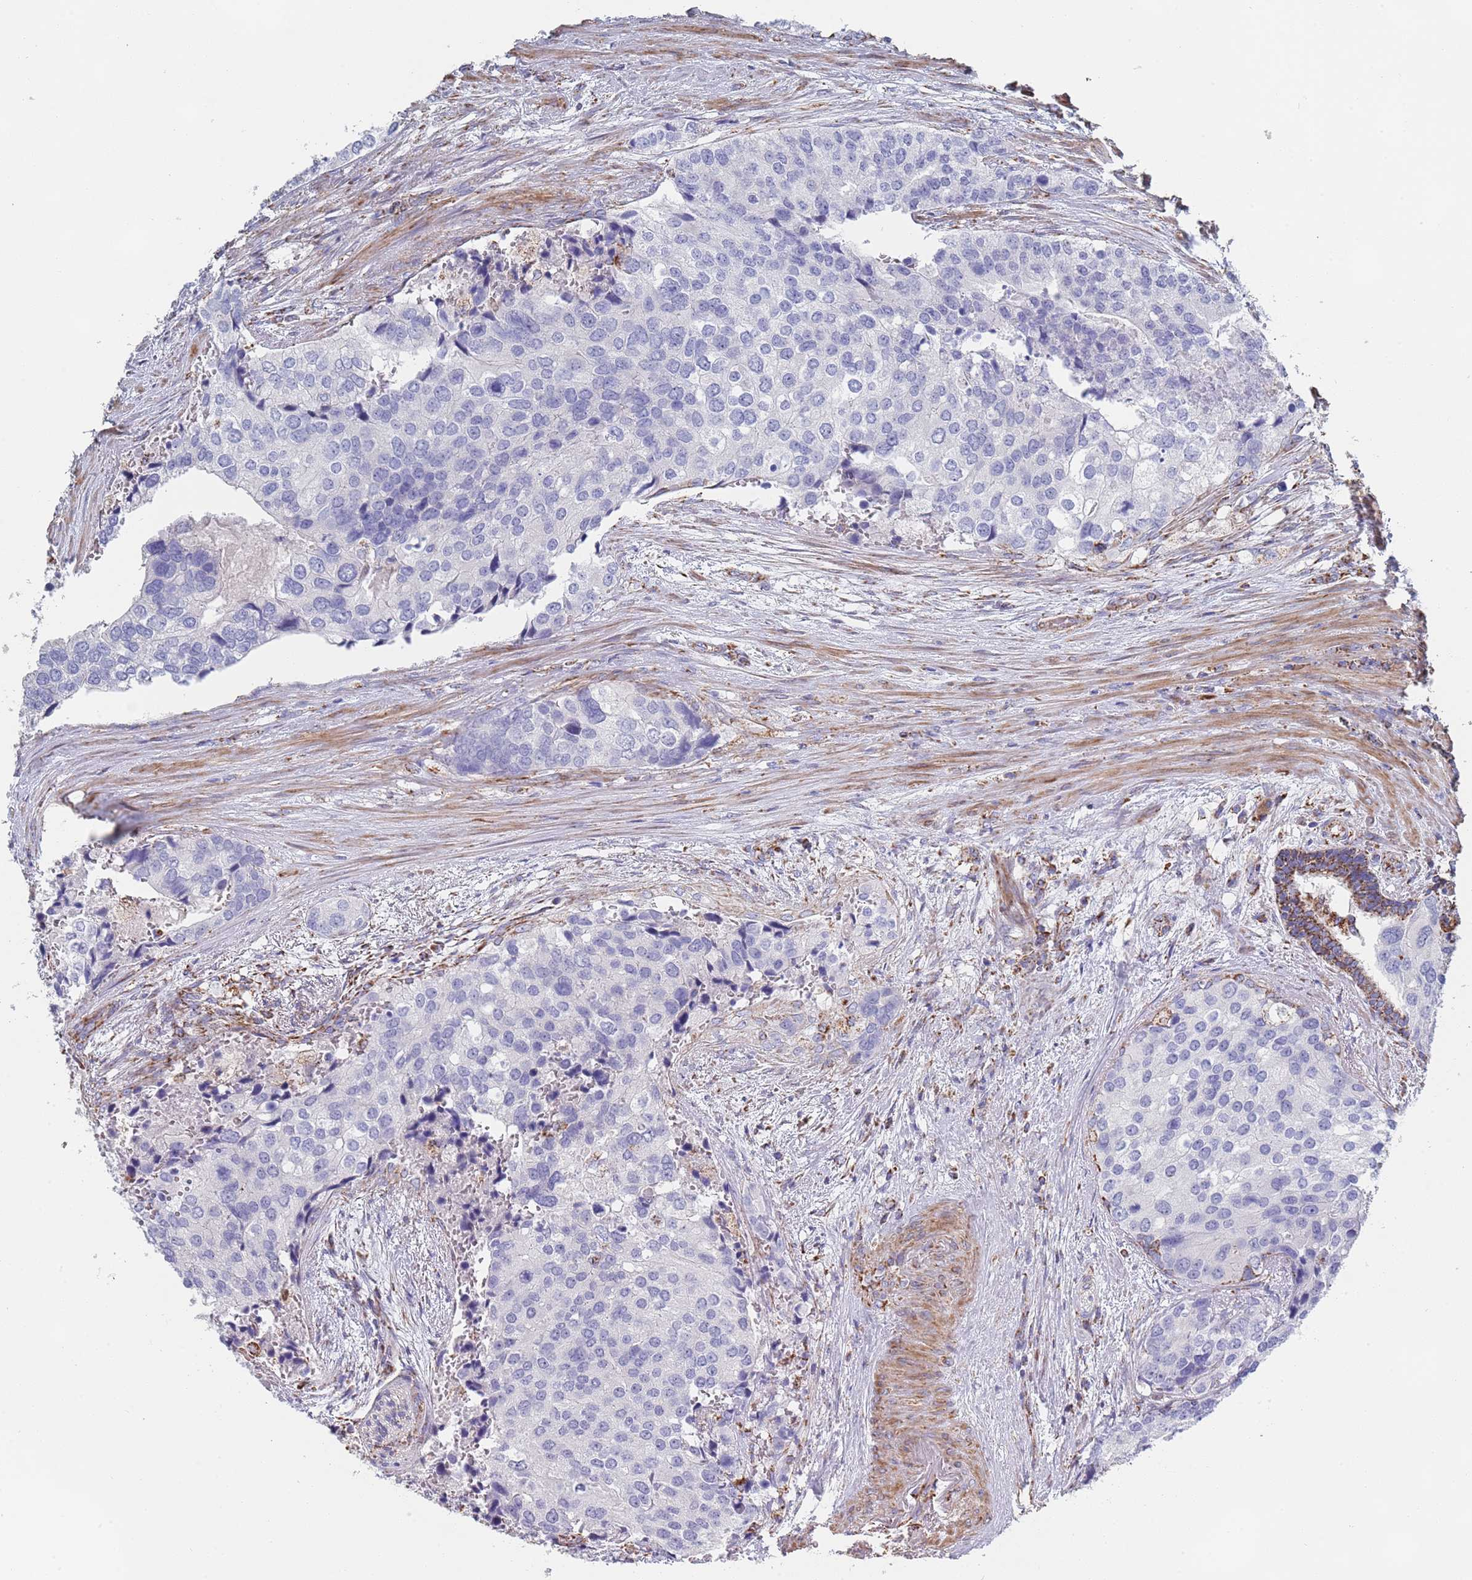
{"staining": {"intensity": "negative", "quantity": "none", "location": "none"}, "tissue": "prostate cancer", "cell_type": "Tumor cells", "image_type": "cancer", "snomed": [{"axis": "morphology", "description": "Adenocarcinoma, High grade"}, {"axis": "topography", "description": "Prostate"}], "caption": "This image is of prostate cancer (high-grade adenocarcinoma) stained with IHC to label a protein in brown with the nuclei are counter-stained blue. There is no positivity in tumor cells.", "gene": "PGP", "patient": {"sex": "male", "age": 62}}